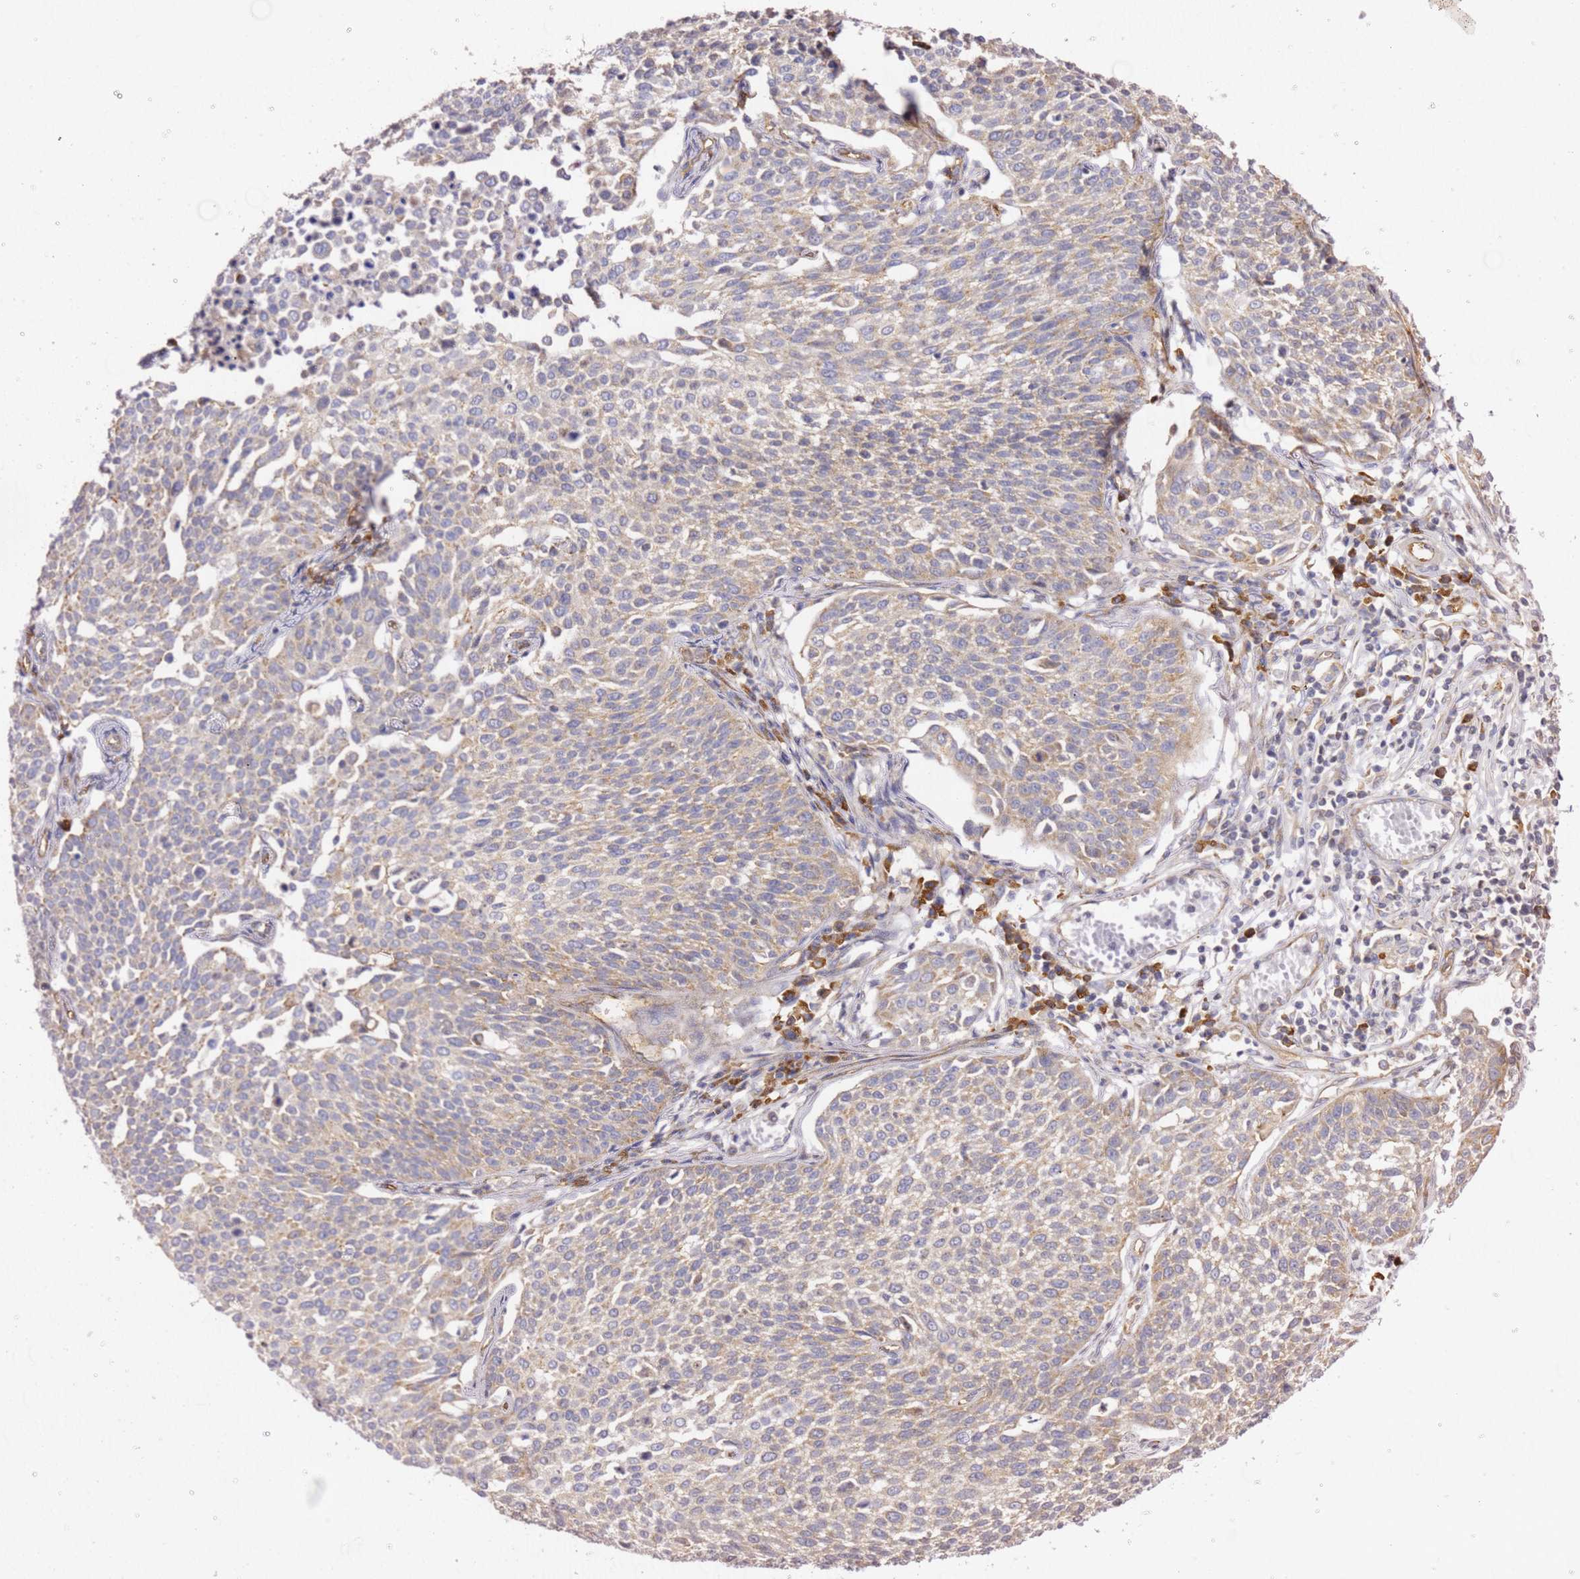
{"staining": {"intensity": "weak", "quantity": ">75%", "location": "cytoplasmic/membranous"}, "tissue": "cervical cancer", "cell_type": "Tumor cells", "image_type": "cancer", "snomed": [{"axis": "morphology", "description": "Squamous cell carcinoma, NOS"}, {"axis": "topography", "description": "Cervix"}], "caption": "Cervical cancer (squamous cell carcinoma) was stained to show a protein in brown. There is low levels of weak cytoplasmic/membranous expression in about >75% of tumor cells. (brown staining indicates protein expression, while blue staining denotes nuclei).", "gene": "KIF7", "patient": {"sex": "female", "age": 34}}